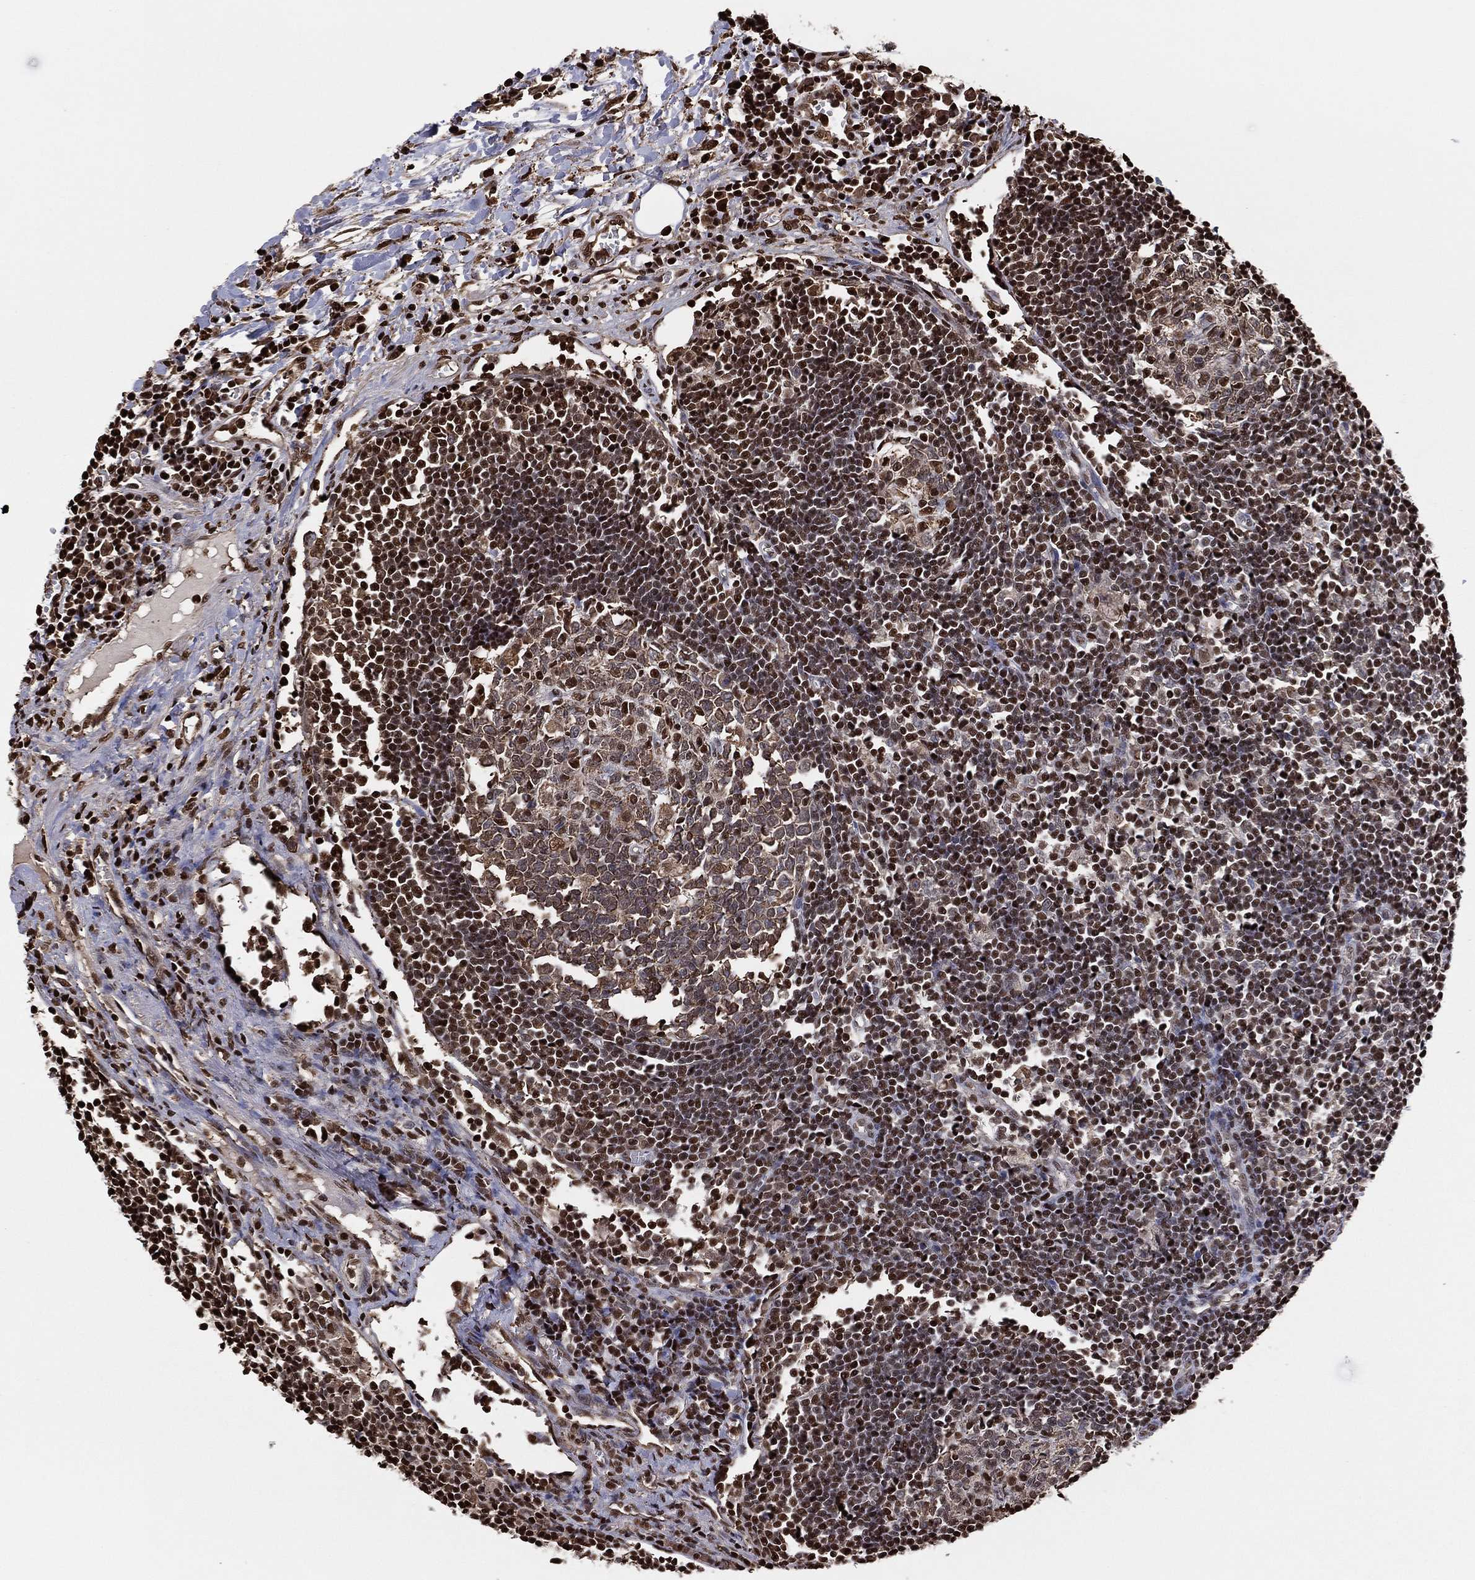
{"staining": {"intensity": "strong", "quantity": "<25%", "location": "nuclear"}, "tissue": "lymph node", "cell_type": "Germinal center cells", "image_type": "normal", "snomed": [{"axis": "morphology", "description": "Normal tissue, NOS"}, {"axis": "morphology", "description": "Adenocarcinoma, NOS"}, {"axis": "topography", "description": "Lymph node"}, {"axis": "topography", "description": "Pancreas"}], "caption": "IHC histopathology image of benign human lymph node stained for a protein (brown), which shows medium levels of strong nuclear expression in approximately <25% of germinal center cells.", "gene": "GAPDH", "patient": {"sex": "female", "age": 58}}